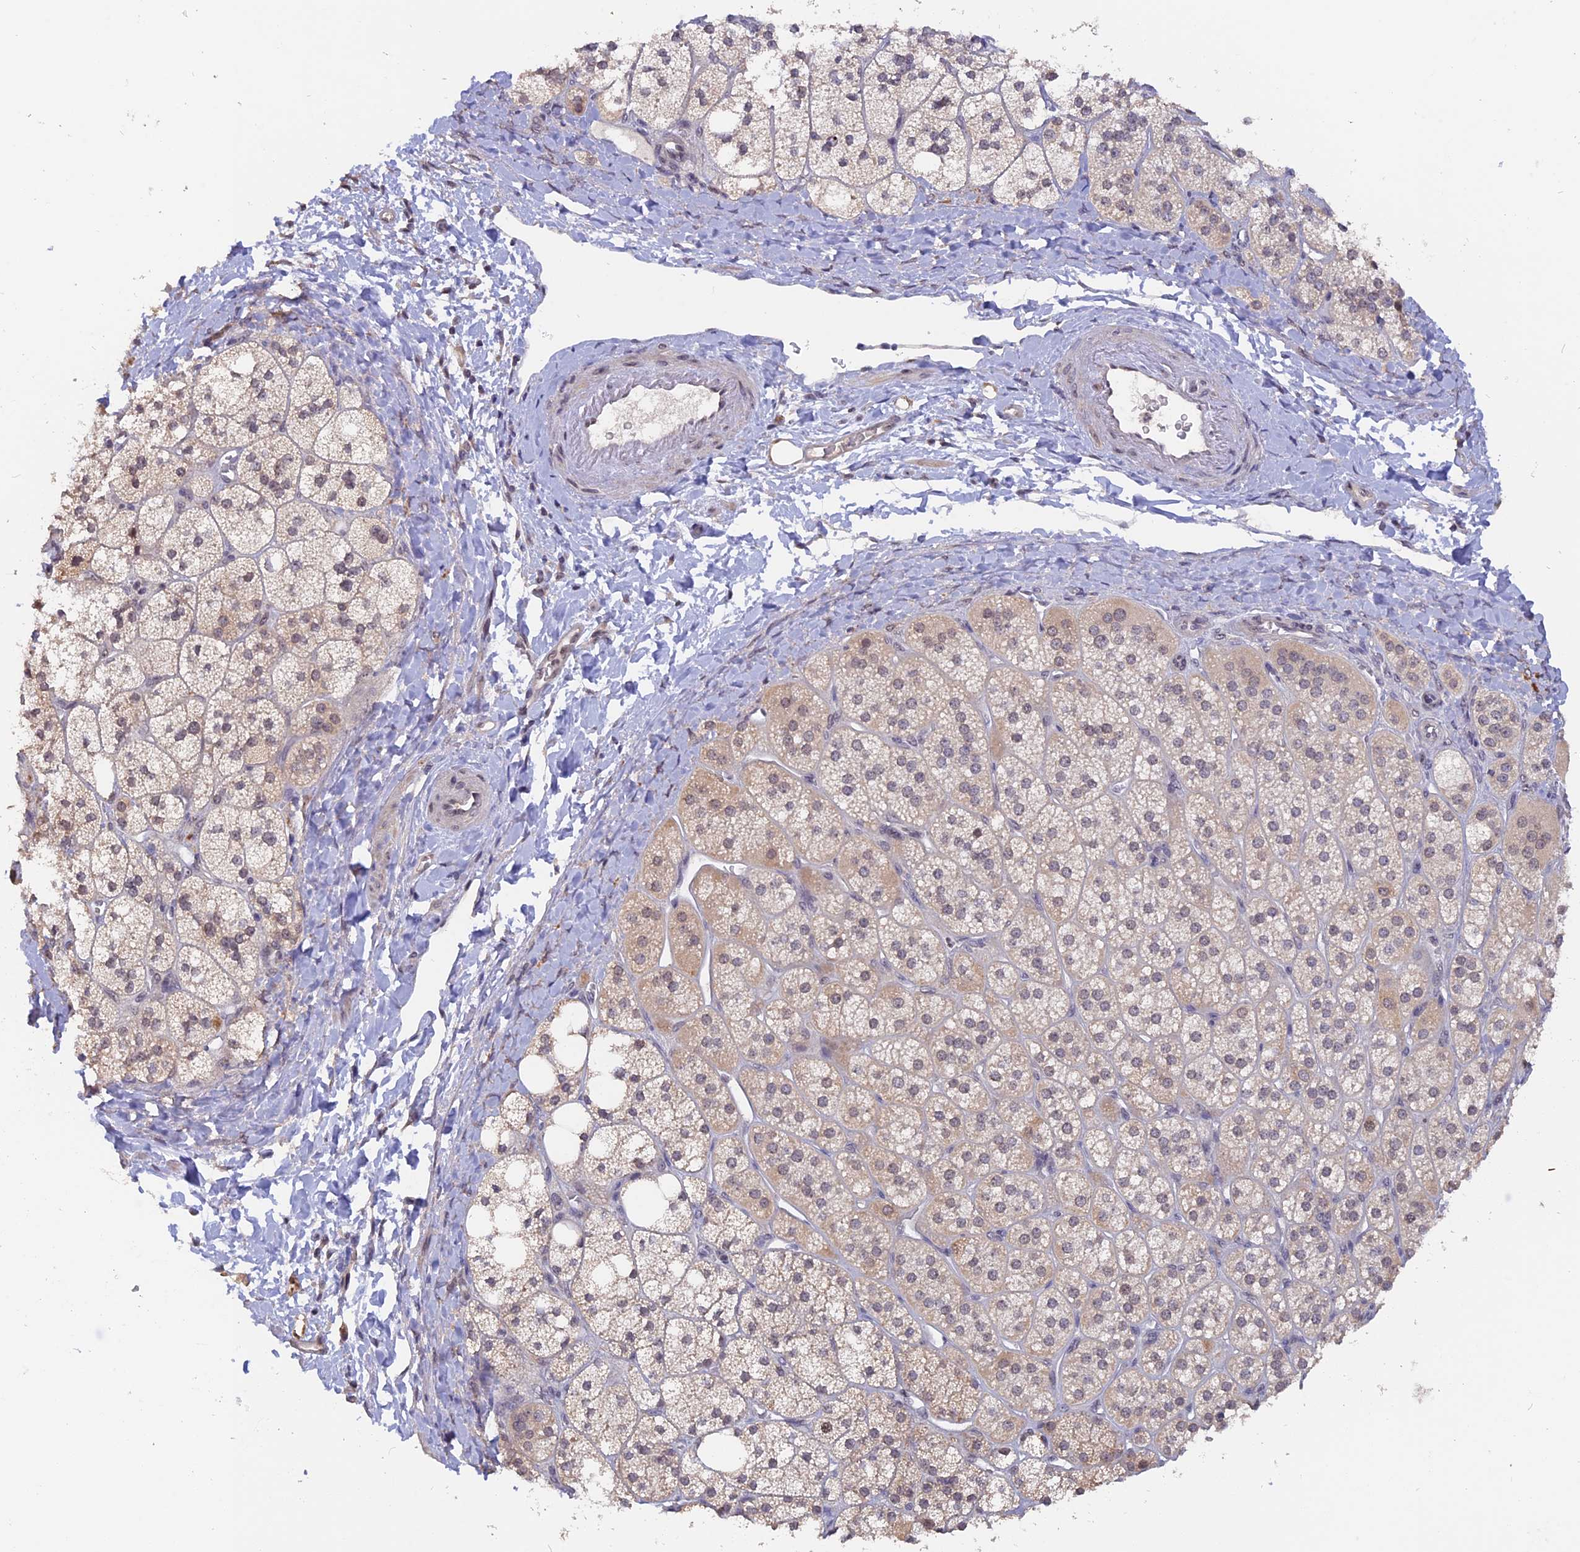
{"staining": {"intensity": "moderate", "quantity": "25%-75%", "location": "nuclear"}, "tissue": "adrenal gland", "cell_type": "Glandular cells", "image_type": "normal", "snomed": [{"axis": "morphology", "description": "Normal tissue, NOS"}, {"axis": "topography", "description": "Adrenal gland"}], "caption": "Adrenal gland stained with DAB (3,3'-diaminobenzidine) IHC reveals medium levels of moderate nuclear positivity in approximately 25%-75% of glandular cells.", "gene": "RFC5", "patient": {"sex": "male", "age": 61}}